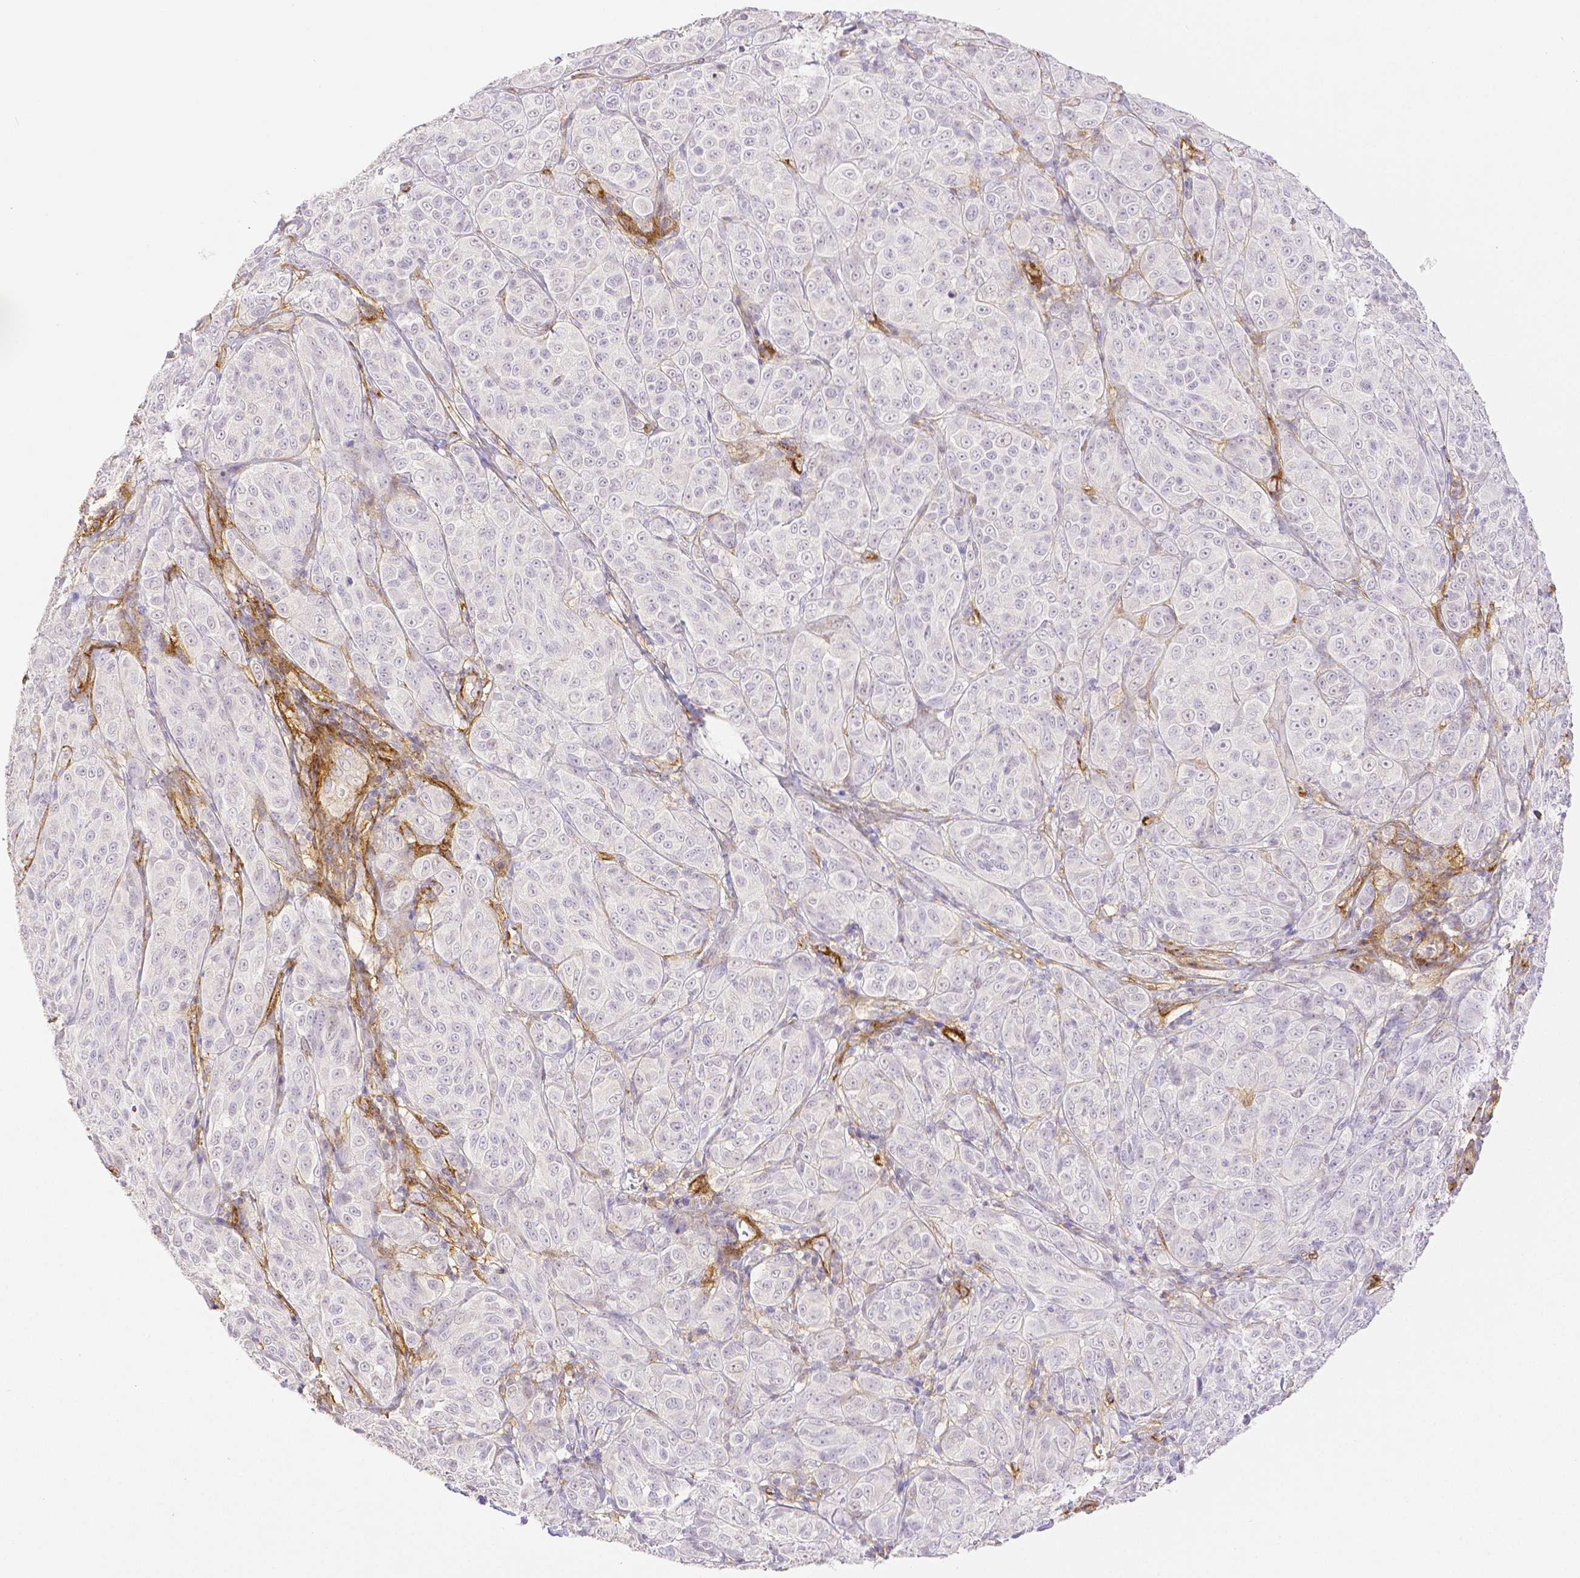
{"staining": {"intensity": "negative", "quantity": "none", "location": "none"}, "tissue": "melanoma", "cell_type": "Tumor cells", "image_type": "cancer", "snomed": [{"axis": "morphology", "description": "Malignant melanoma, NOS"}, {"axis": "topography", "description": "Skin"}], "caption": "A high-resolution micrograph shows IHC staining of melanoma, which displays no significant expression in tumor cells.", "gene": "THY1", "patient": {"sex": "male", "age": 89}}